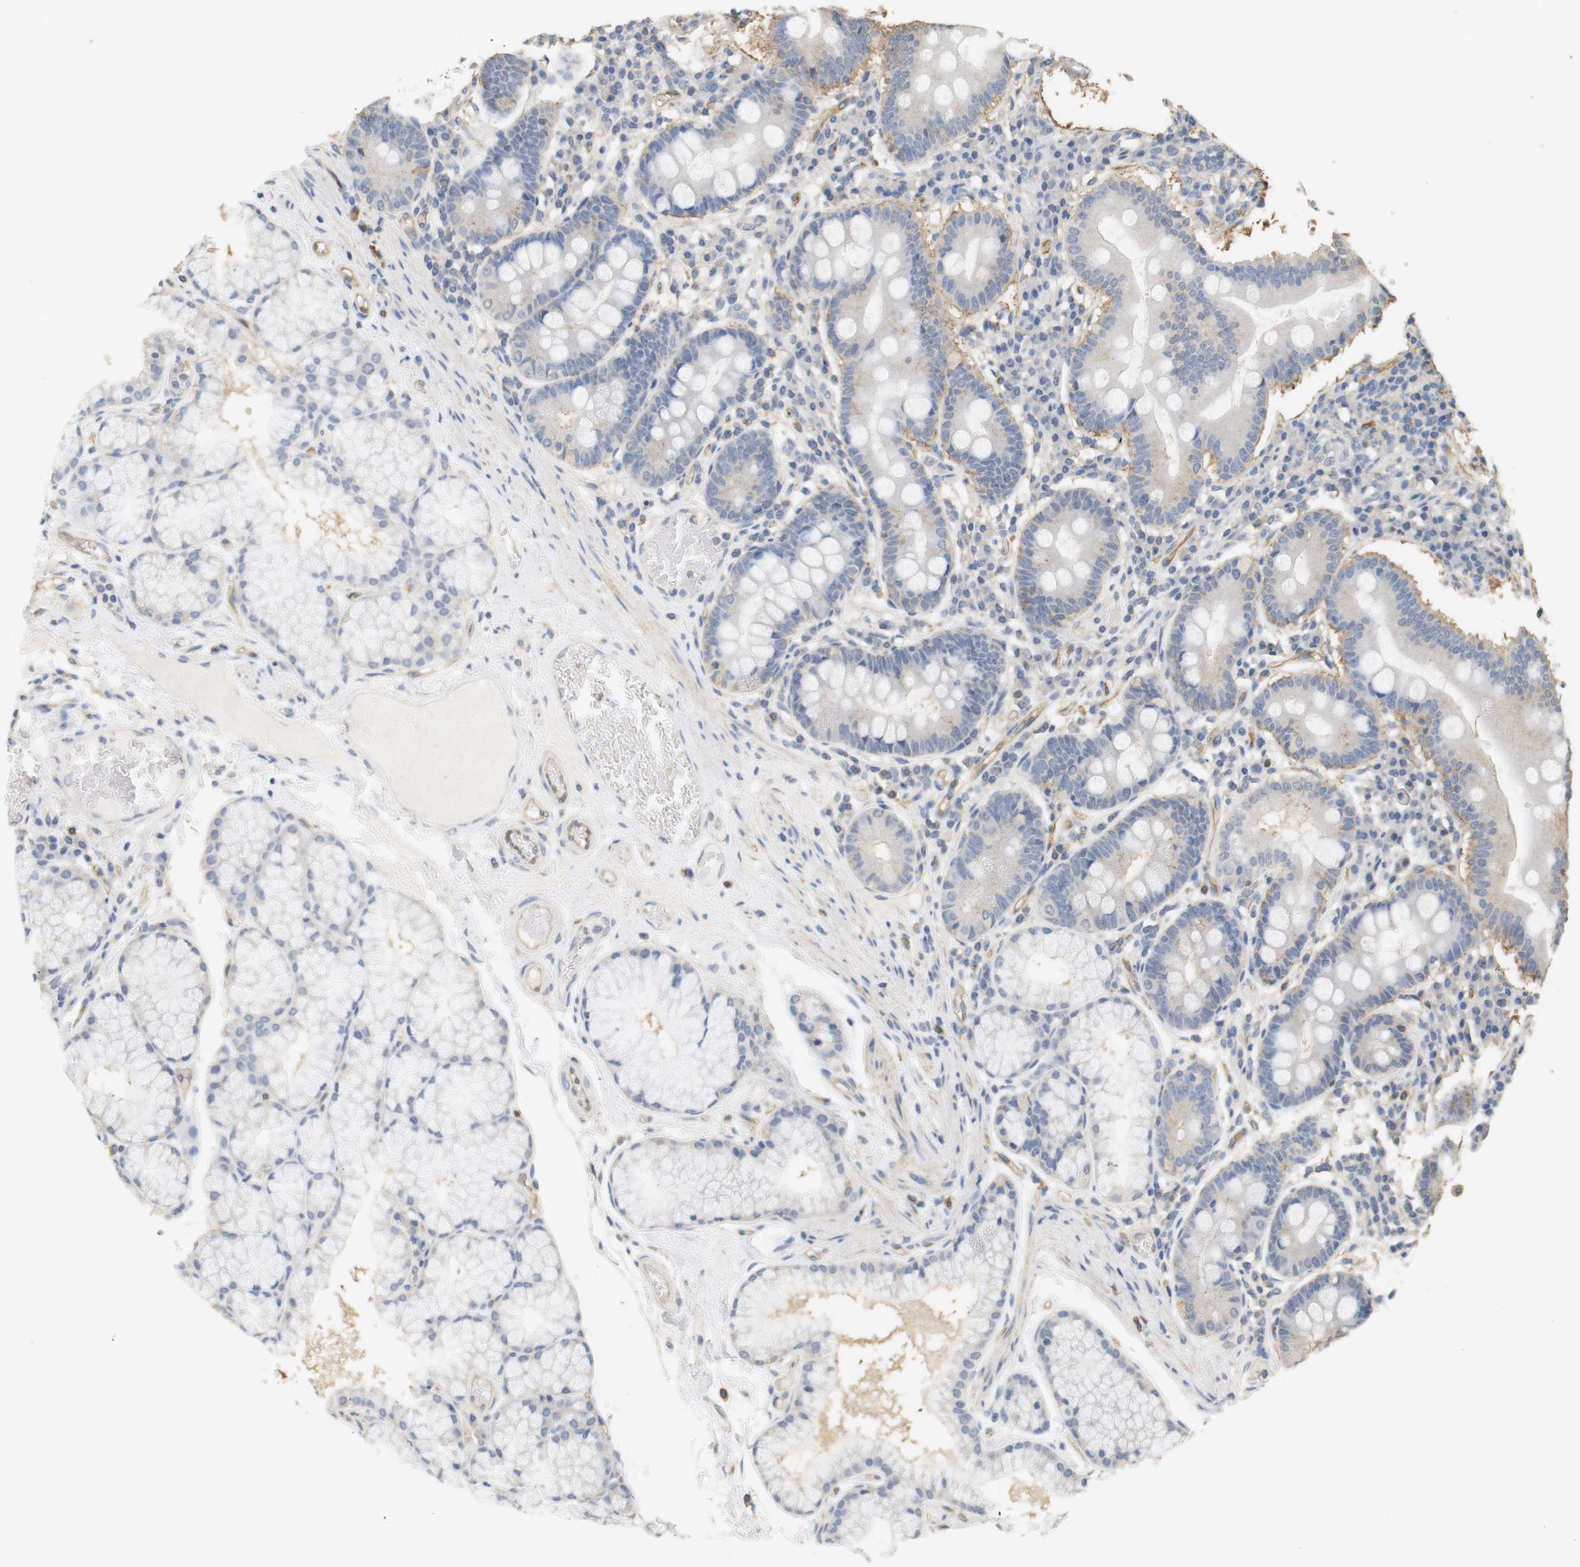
{"staining": {"intensity": "negative", "quantity": "none", "location": "none"}, "tissue": "duodenum", "cell_type": "Glandular cells", "image_type": "normal", "snomed": [{"axis": "morphology", "description": "Normal tissue, NOS"}, {"axis": "topography", "description": "Duodenum"}], "caption": "Immunohistochemical staining of normal duodenum demonstrates no significant expression in glandular cells. Brightfield microscopy of IHC stained with DAB (brown) and hematoxylin (blue), captured at high magnification.", "gene": "OSR1", "patient": {"sex": "male", "age": 50}}